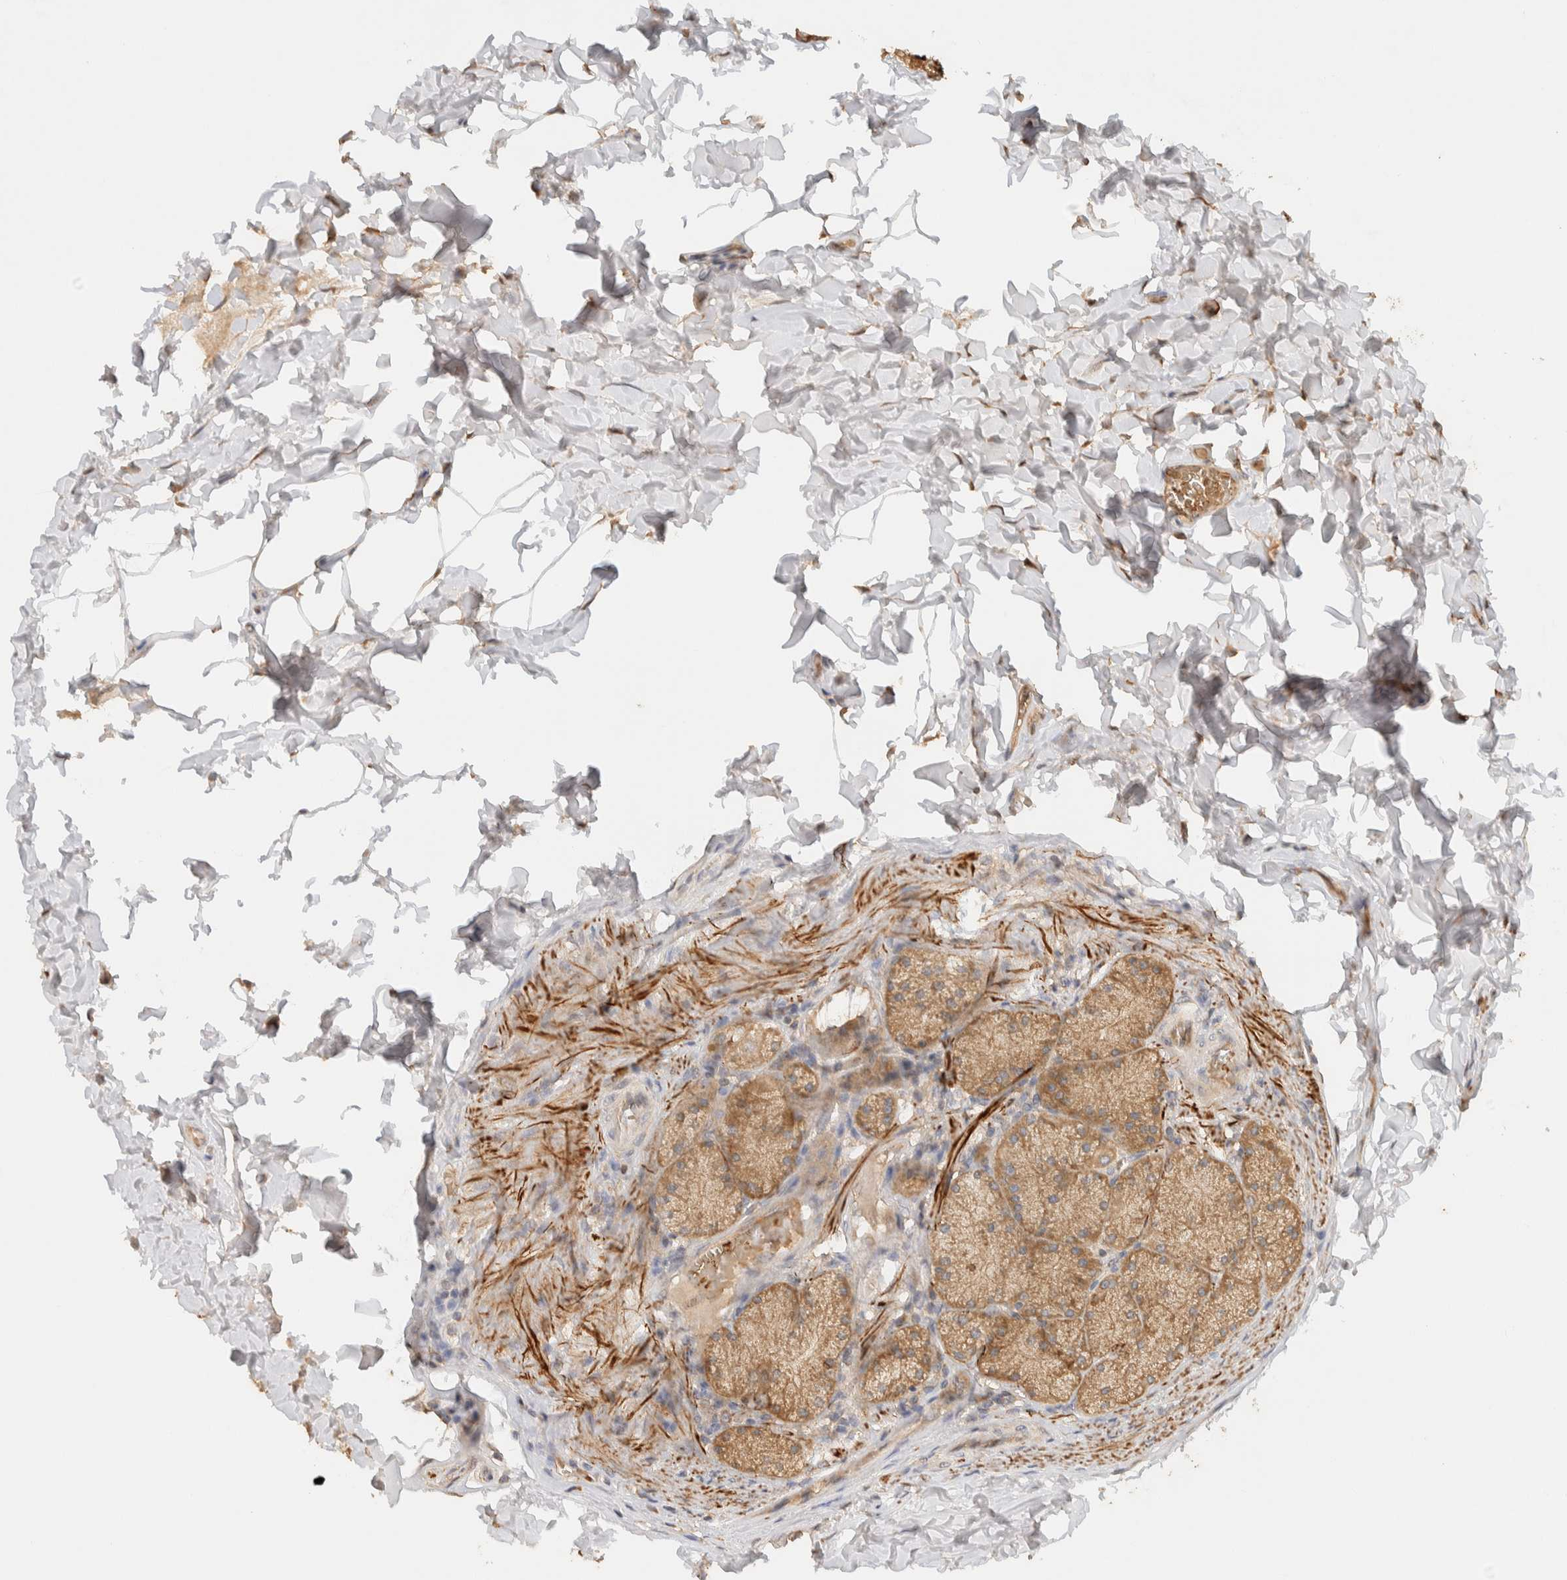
{"staining": {"intensity": "moderate", "quantity": ">75%", "location": "cytoplasmic/membranous"}, "tissue": "stomach", "cell_type": "Glandular cells", "image_type": "normal", "snomed": [{"axis": "morphology", "description": "Normal tissue, NOS"}, {"axis": "topography", "description": "Stomach, upper"}], "caption": "A micrograph of human stomach stained for a protein reveals moderate cytoplasmic/membranous brown staining in glandular cells. (brown staining indicates protein expression, while blue staining denotes nuclei).", "gene": "TTI2", "patient": {"sex": "female", "age": 56}}